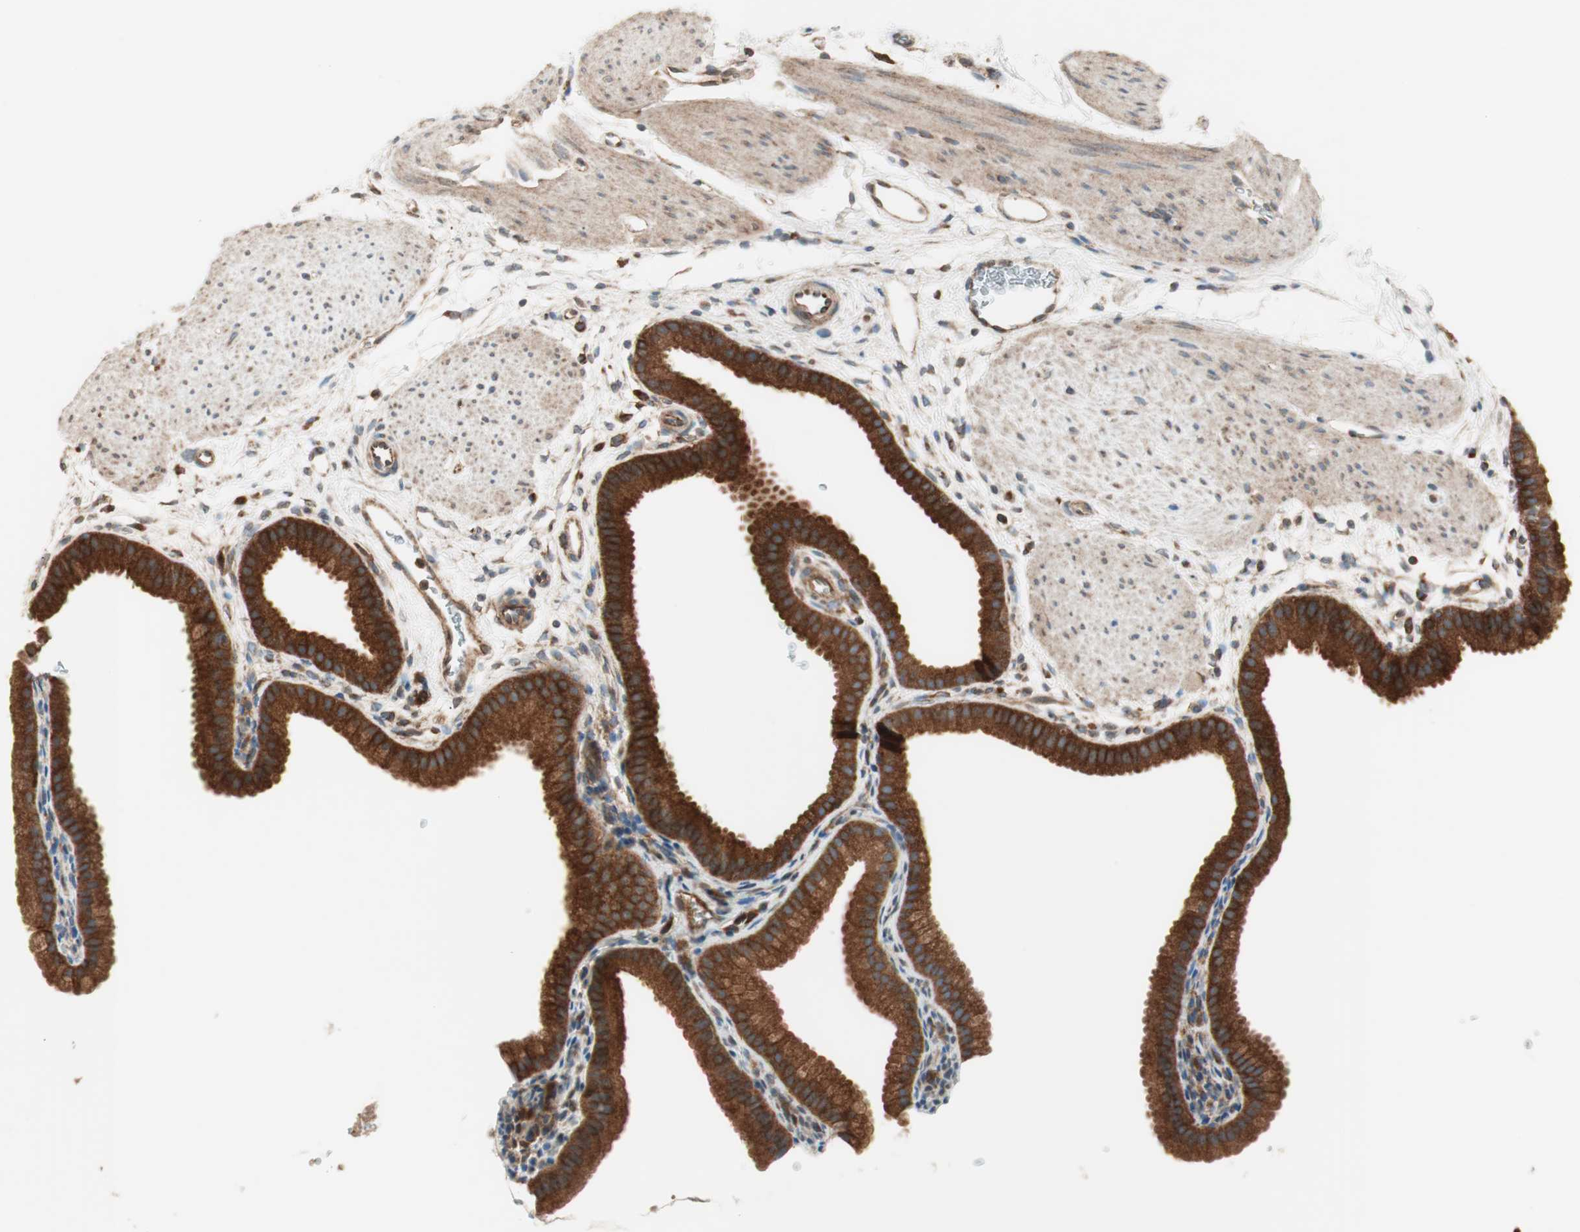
{"staining": {"intensity": "strong", "quantity": ">75%", "location": "cytoplasmic/membranous"}, "tissue": "gallbladder", "cell_type": "Glandular cells", "image_type": "normal", "snomed": [{"axis": "morphology", "description": "Normal tissue, NOS"}, {"axis": "topography", "description": "Gallbladder"}], "caption": "Immunohistochemistry (DAB (3,3'-diaminobenzidine)) staining of unremarkable gallbladder reveals strong cytoplasmic/membranous protein staining in about >75% of glandular cells.", "gene": "RAB5A", "patient": {"sex": "female", "age": 64}}